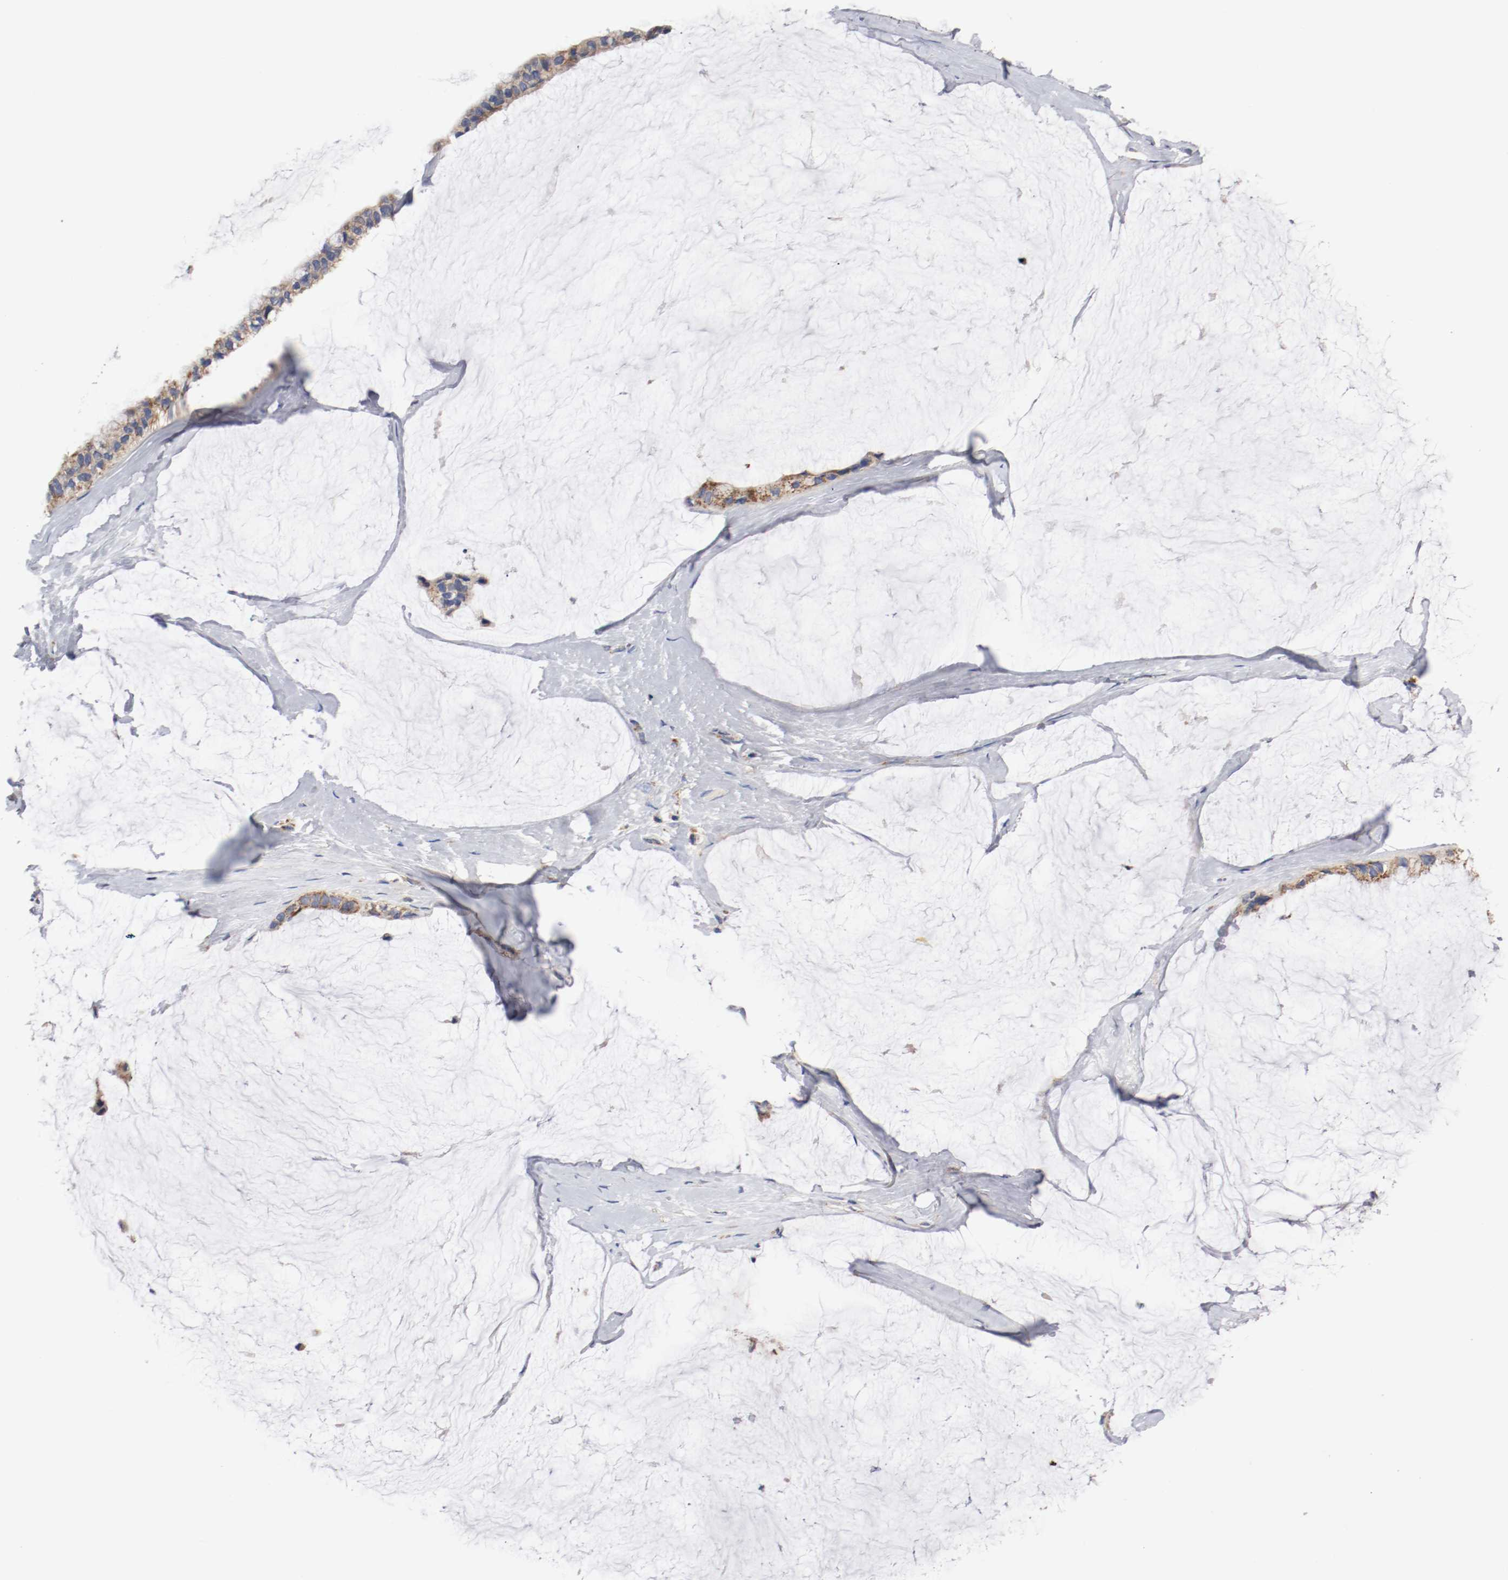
{"staining": {"intensity": "moderate", "quantity": ">75%", "location": "cytoplasmic/membranous"}, "tissue": "ovarian cancer", "cell_type": "Tumor cells", "image_type": "cancer", "snomed": [{"axis": "morphology", "description": "Cystadenocarcinoma, mucinous, NOS"}, {"axis": "topography", "description": "Ovary"}], "caption": "Immunohistochemistry (IHC) (DAB (3,3'-diaminobenzidine)) staining of ovarian mucinous cystadenocarcinoma reveals moderate cytoplasmic/membranous protein expression in approximately >75% of tumor cells. The protein of interest is shown in brown color, while the nuclei are stained blue.", "gene": "PCSK6", "patient": {"sex": "female", "age": 39}}